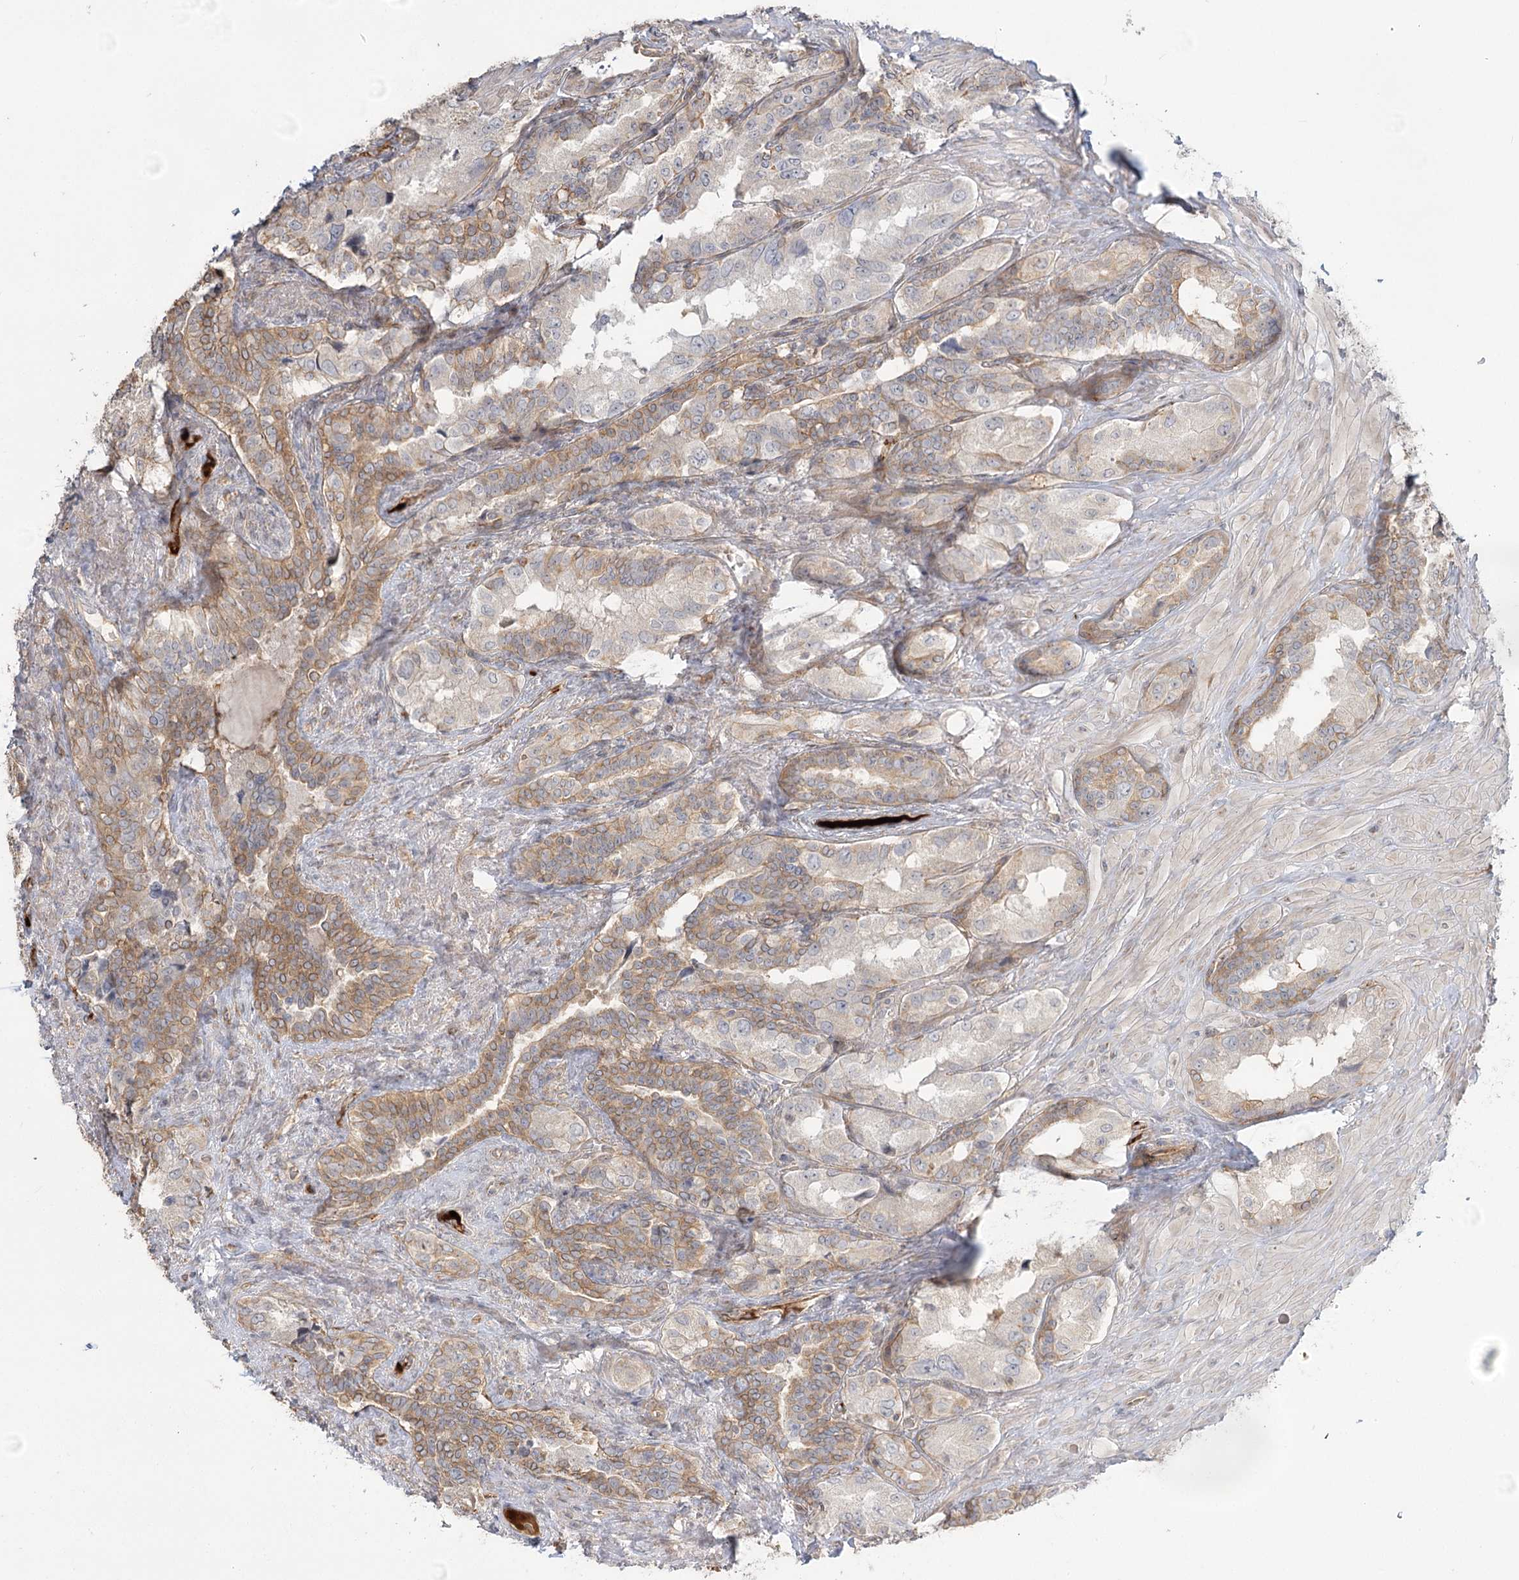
{"staining": {"intensity": "moderate", "quantity": ">75%", "location": "cytoplasmic/membranous"}, "tissue": "seminal vesicle", "cell_type": "Glandular cells", "image_type": "normal", "snomed": [{"axis": "morphology", "description": "Normal tissue, NOS"}, {"axis": "topography", "description": "Seminal veicle"}, {"axis": "topography", "description": "Peripheral nerve tissue"}], "caption": "A brown stain shows moderate cytoplasmic/membranous positivity of a protein in glandular cells of benign human seminal vesicle.", "gene": "GUCY2C", "patient": {"sex": "male", "age": 67}}